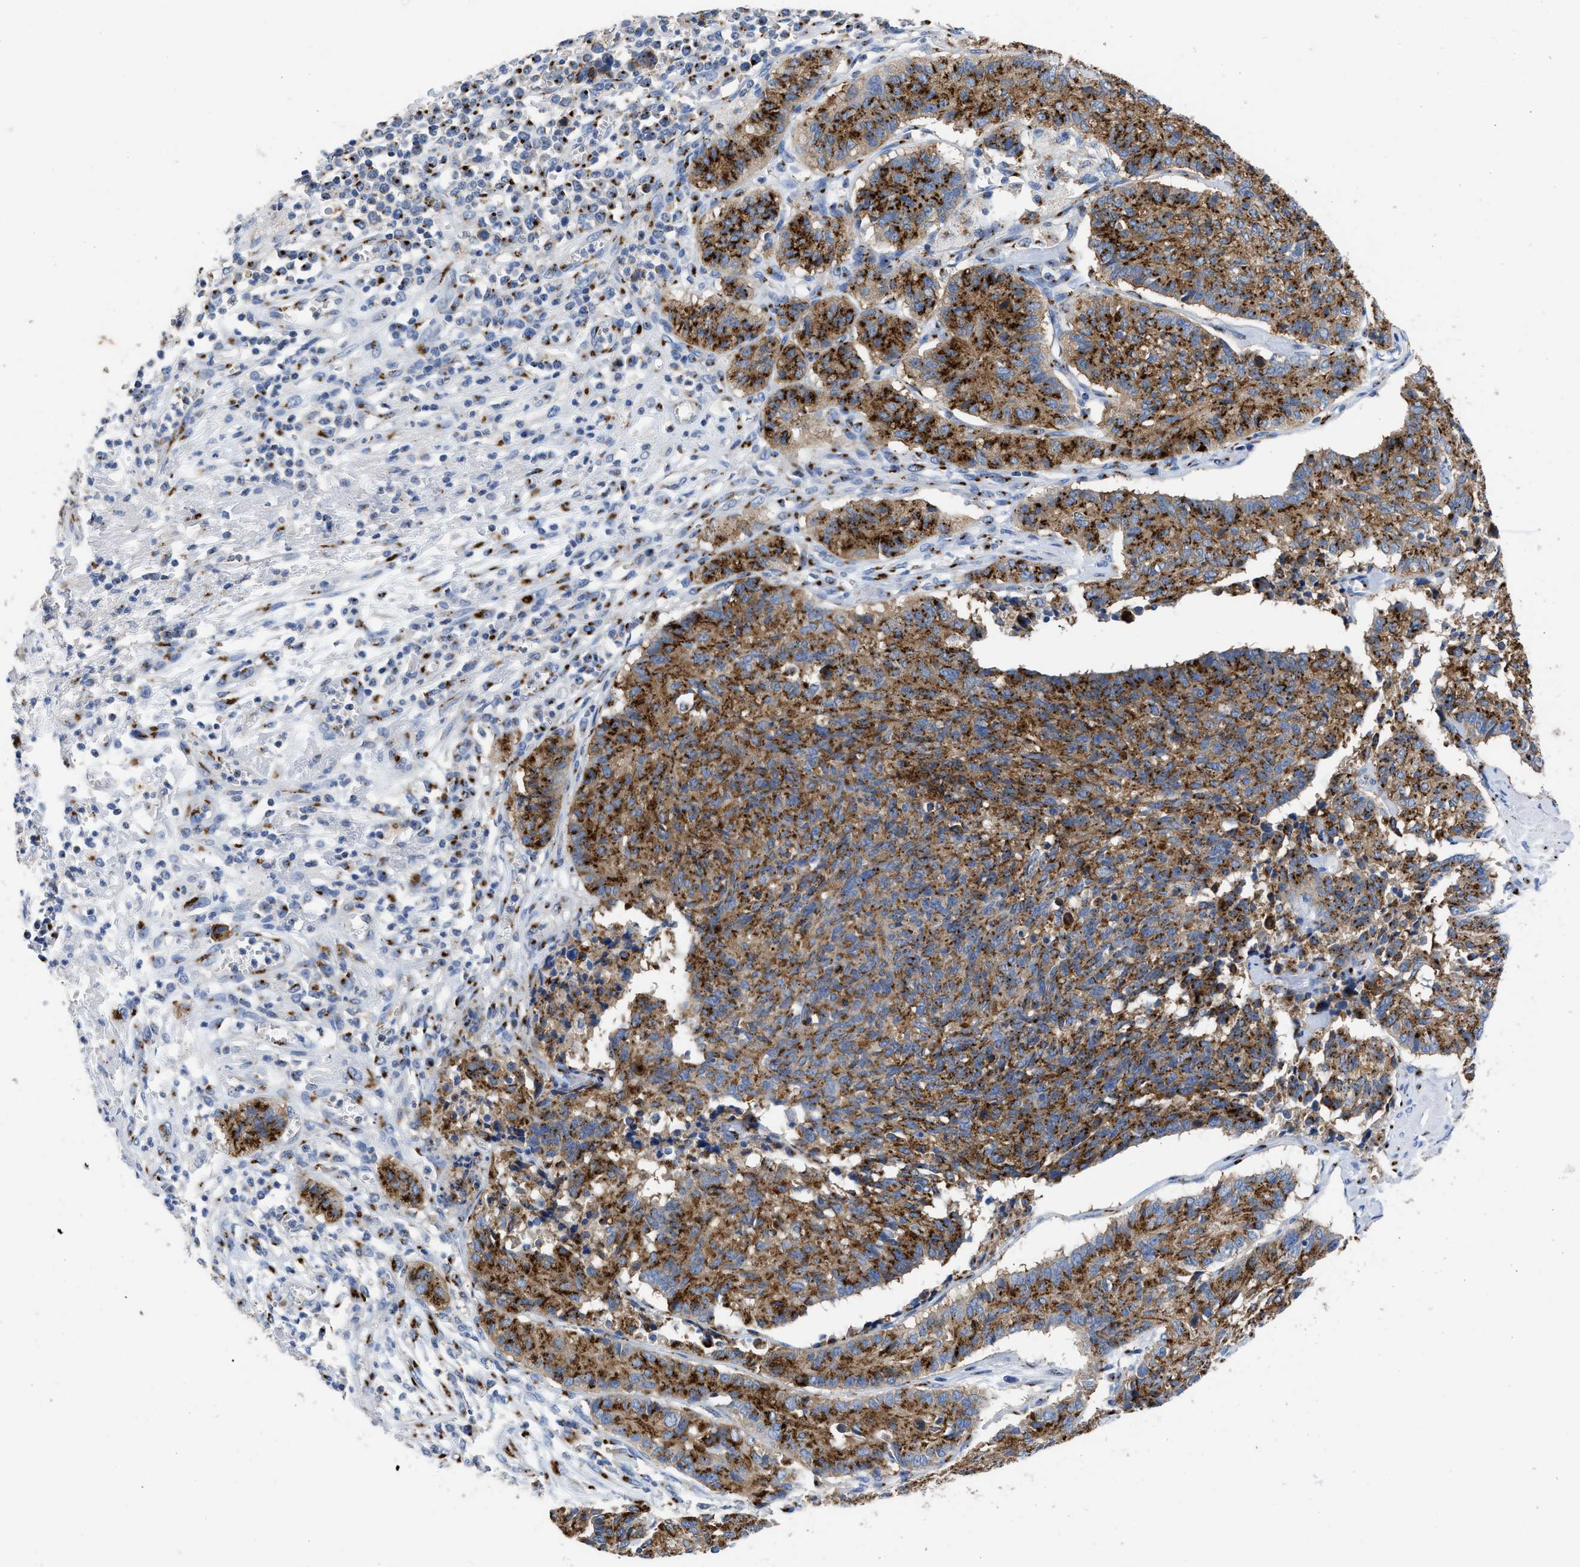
{"staining": {"intensity": "strong", "quantity": ">75%", "location": "cytoplasmic/membranous"}, "tissue": "cervical cancer", "cell_type": "Tumor cells", "image_type": "cancer", "snomed": [{"axis": "morphology", "description": "Squamous cell carcinoma, NOS"}, {"axis": "topography", "description": "Cervix"}], "caption": "A high amount of strong cytoplasmic/membranous positivity is identified in approximately >75% of tumor cells in cervical squamous cell carcinoma tissue. The staining is performed using DAB (3,3'-diaminobenzidine) brown chromogen to label protein expression. The nuclei are counter-stained blue using hematoxylin.", "gene": "TMEM87A", "patient": {"sex": "female", "age": 35}}